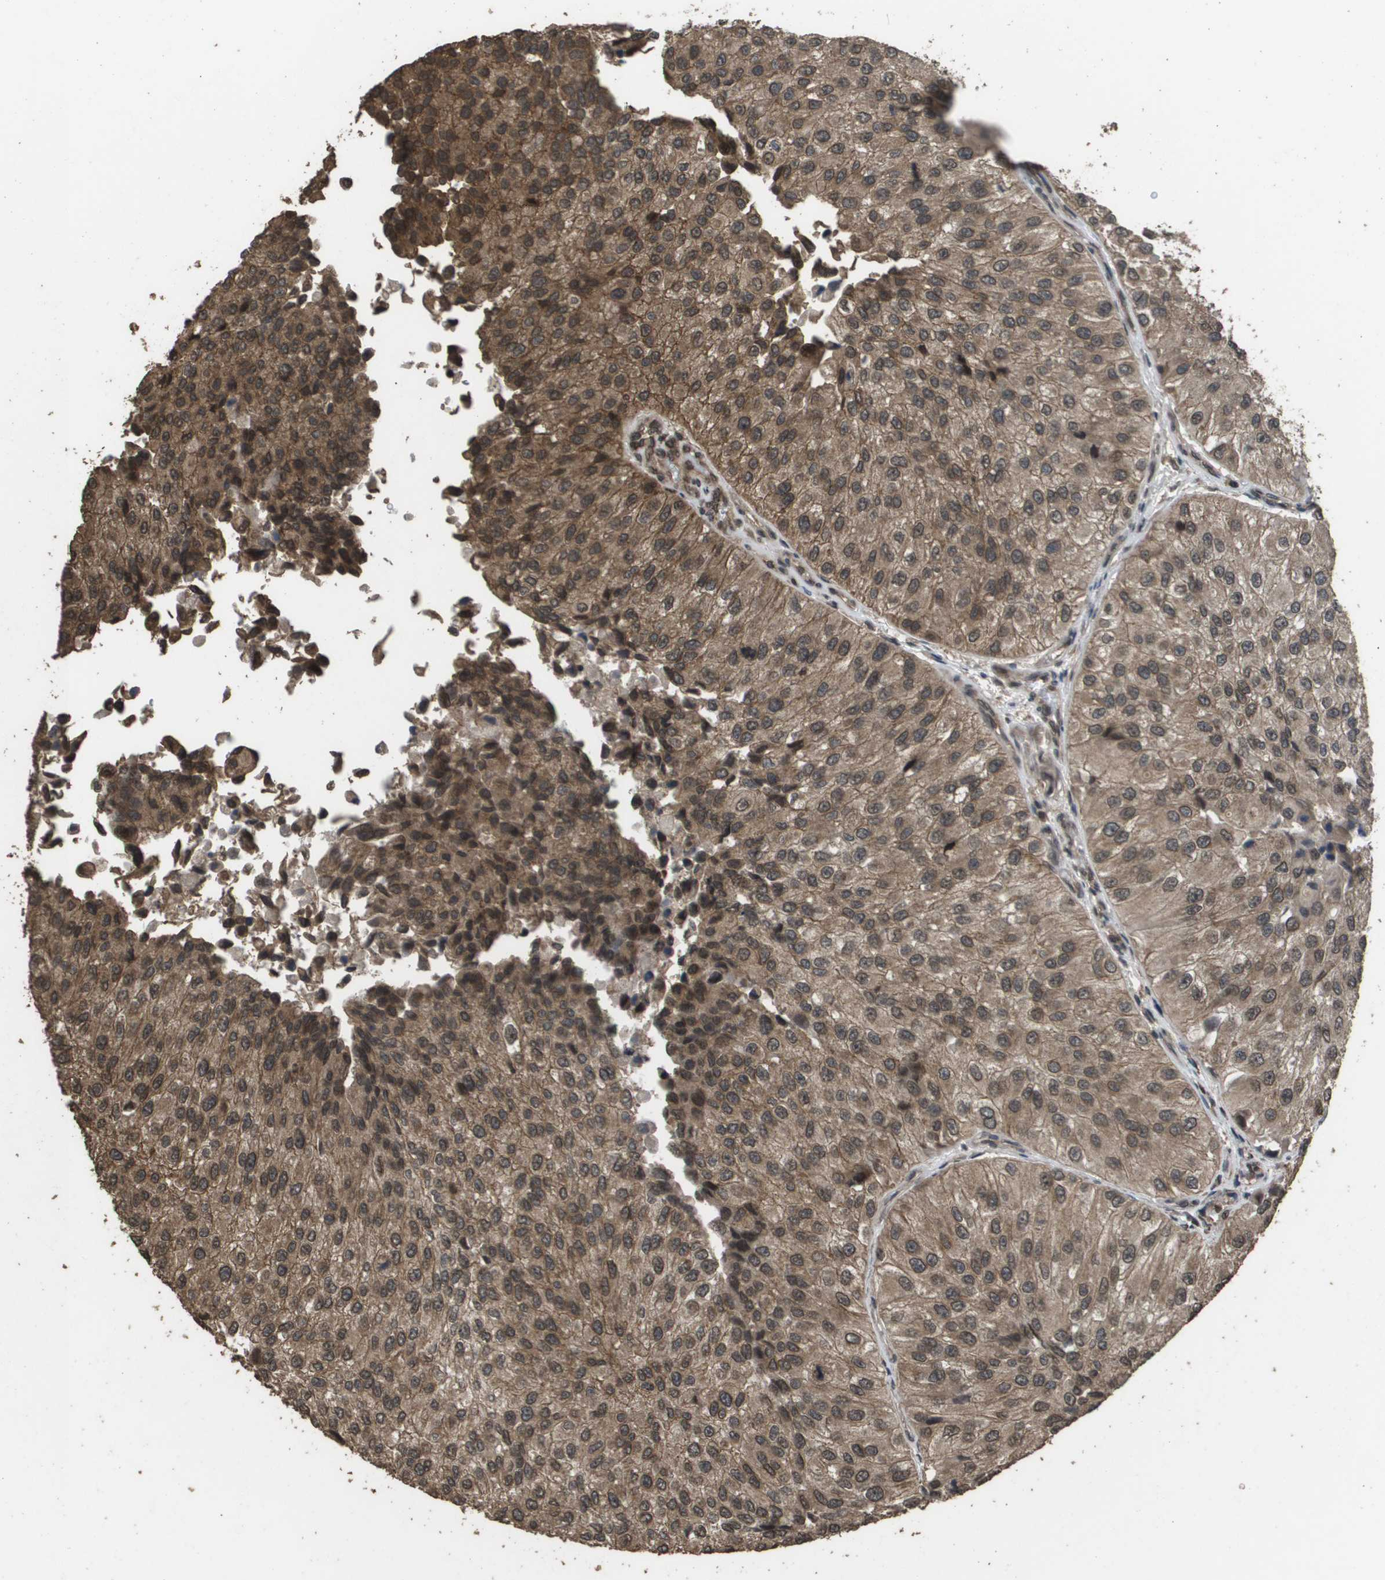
{"staining": {"intensity": "moderate", "quantity": ">75%", "location": "cytoplasmic/membranous,nuclear"}, "tissue": "urothelial cancer", "cell_type": "Tumor cells", "image_type": "cancer", "snomed": [{"axis": "morphology", "description": "Urothelial carcinoma, High grade"}, {"axis": "topography", "description": "Kidney"}, {"axis": "topography", "description": "Urinary bladder"}], "caption": "Tumor cells demonstrate medium levels of moderate cytoplasmic/membranous and nuclear positivity in approximately >75% of cells in human urothelial carcinoma (high-grade). (brown staining indicates protein expression, while blue staining denotes nuclei).", "gene": "AXIN2", "patient": {"sex": "male", "age": 77}}